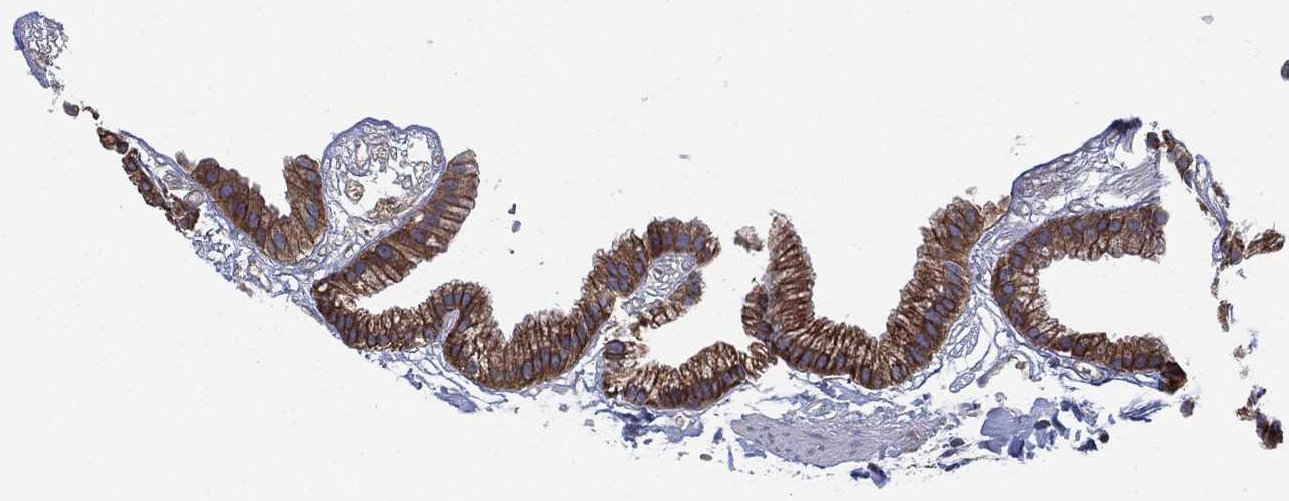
{"staining": {"intensity": "moderate", "quantity": ">75%", "location": "cytoplasmic/membranous"}, "tissue": "gallbladder", "cell_type": "Glandular cells", "image_type": "normal", "snomed": [{"axis": "morphology", "description": "Normal tissue, NOS"}, {"axis": "topography", "description": "Gallbladder"}], "caption": "Brown immunohistochemical staining in unremarkable gallbladder exhibits moderate cytoplasmic/membranous expression in about >75% of glandular cells.", "gene": "MPP7", "patient": {"sex": "female", "age": 45}}